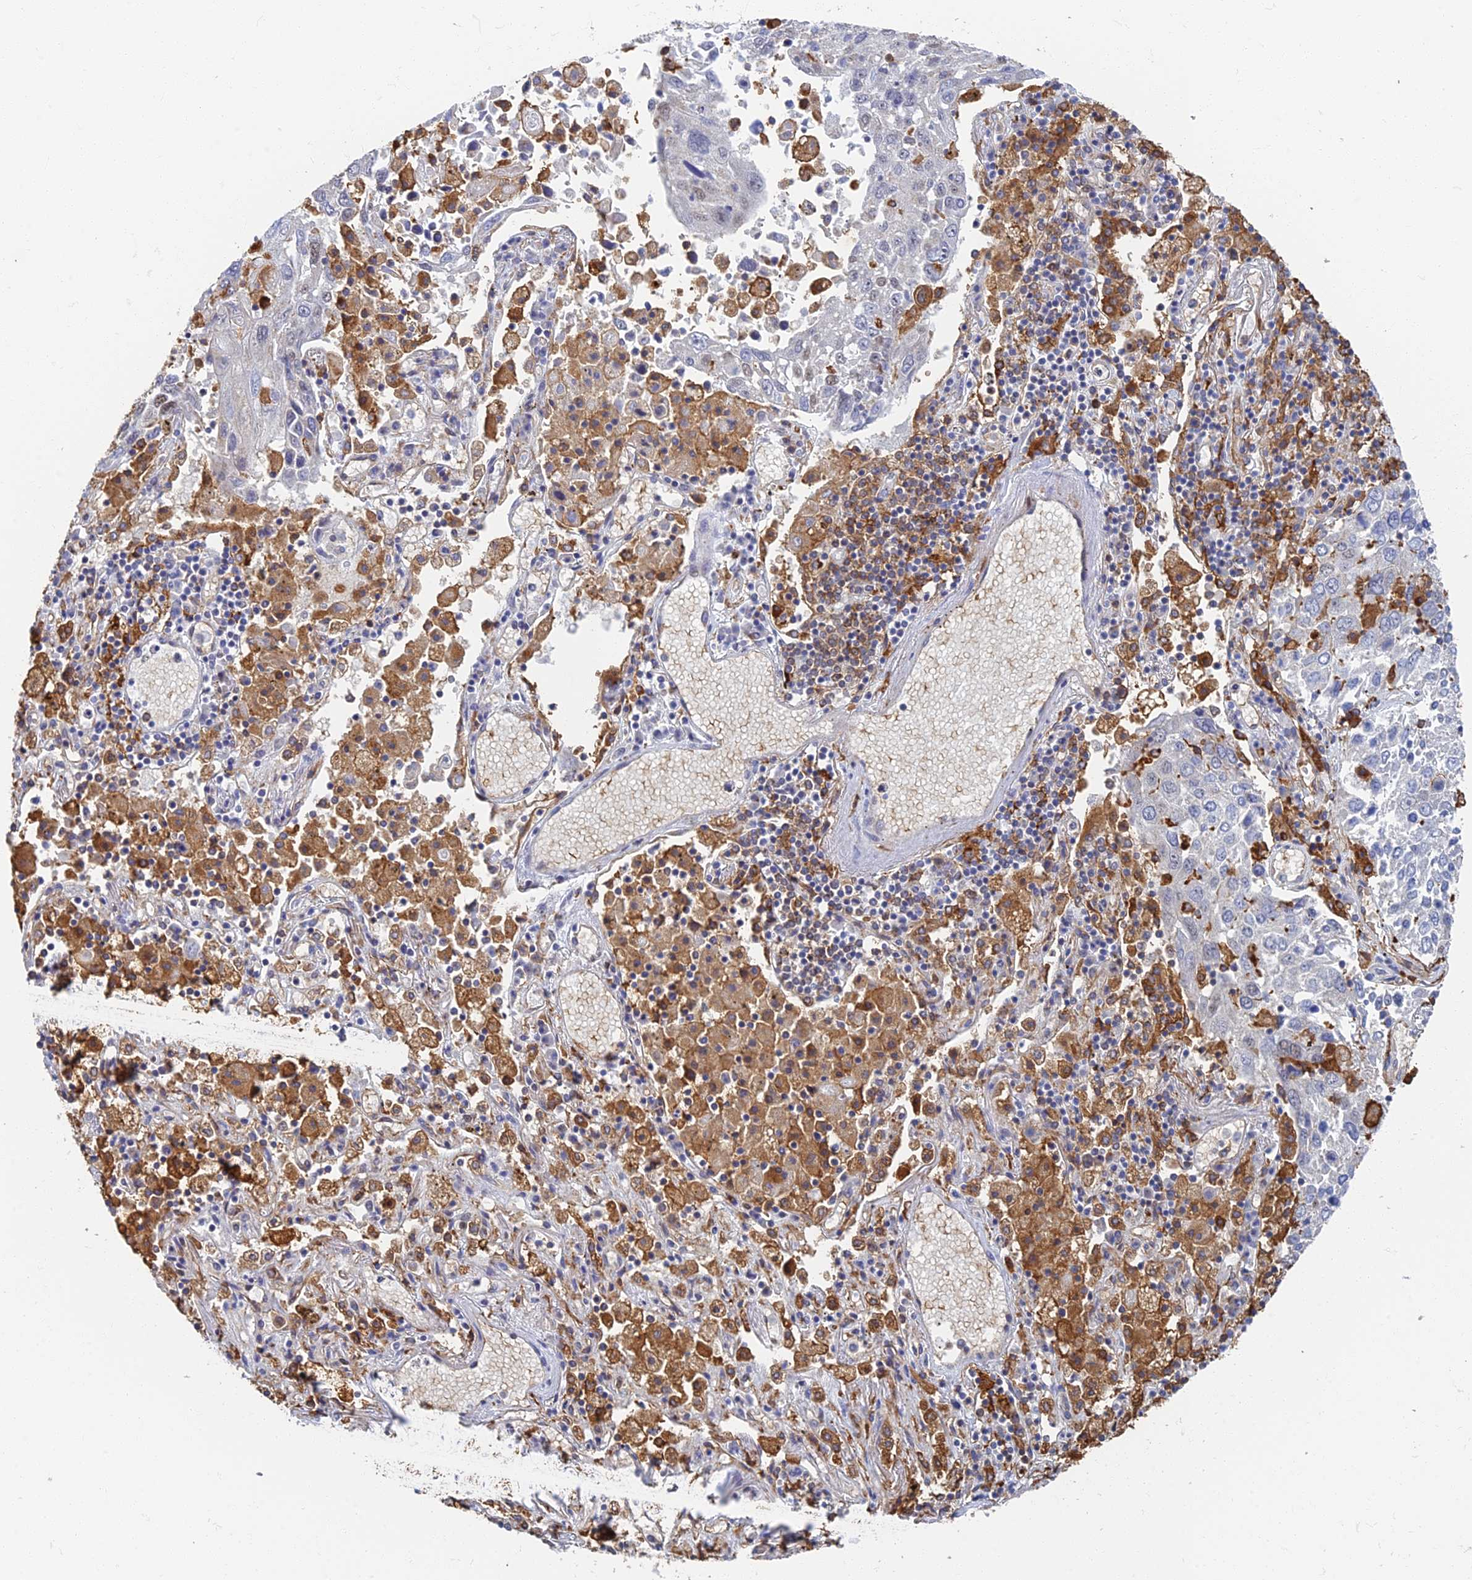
{"staining": {"intensity": "negative", "quantity": "none", "location": "none"}, "tissue": "lung cancer", "cell_type": "Tumor cells", "image_type": "cancer", "snomed": [{"axis": "morphology", "description": "Squamous cell carcinoma, NOS"}, {"axis": "topography", "description": "Lung"}], "caption": "IHC micrograph of neoplastic tissue: human lung cancer (squamous cell carcinoma) stained with DAB (3,3'-diaminobenzidine) reveals no significant protein expression in tumor cells.", "gene": "GPATCH1", "patient": {"sex": "male", "age": 65}}